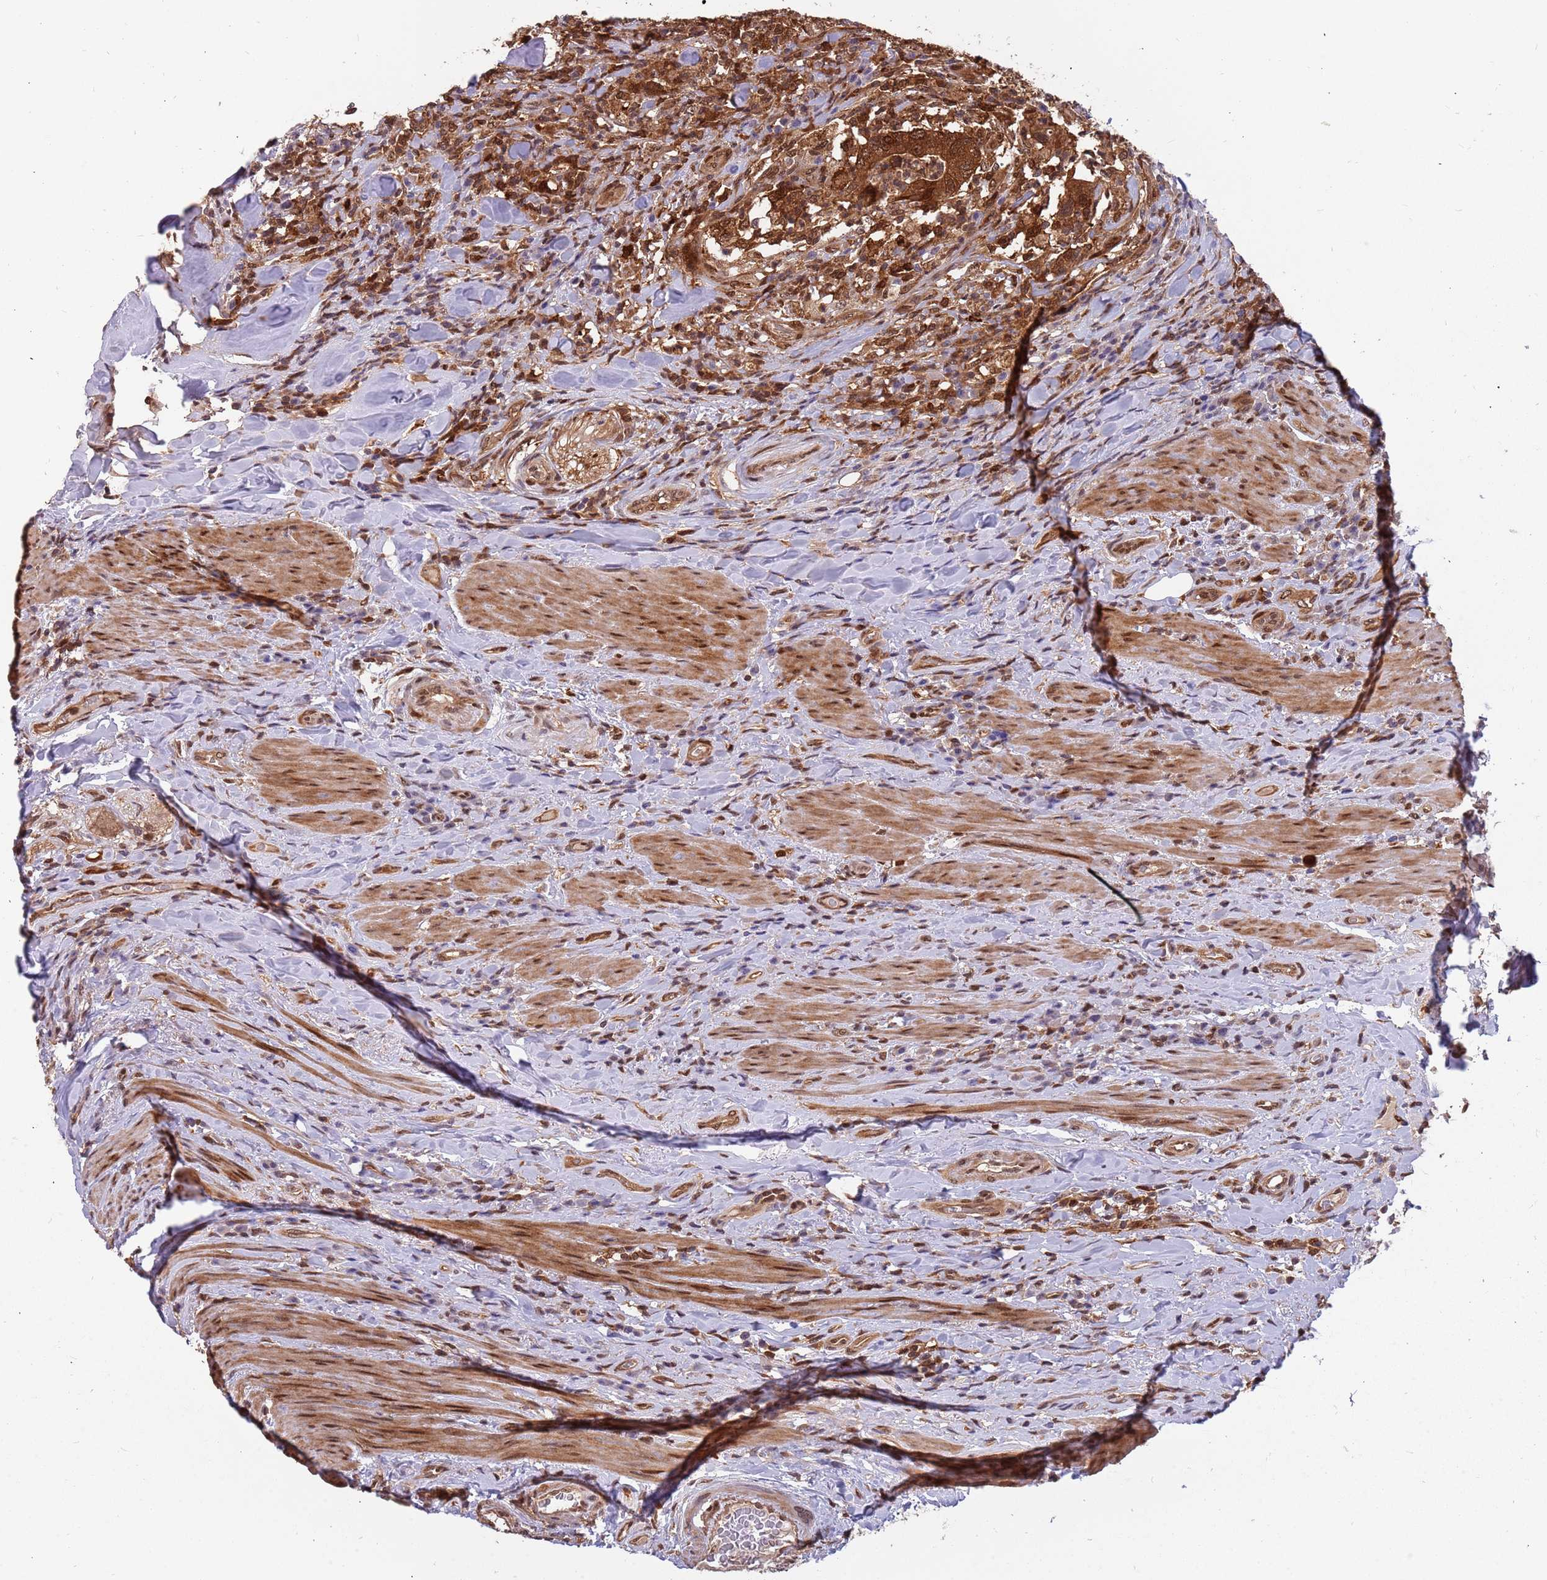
{"staining": {"intensity": "strong", "quantity": ">75%", "location": "cytoplasmic/membranous,nuclear"}, "tissue": "colorectal cancer", "cell_type": "Tumor cells", "image_type": "cancer", "snomed": [{"axis": "morphology", "description": "Adenocarcinoma, NOS"}, {"axis": "topography", "description": "Colon"}], "caption": "Immunohistochemistry (IHC) micrograph of neoplastic tissue: human colorectal cancer (adenocarcinoma) stained using immunohistochemistry (IHC) demonstrates high levels of strong protein expression localized specifically in the cytoplasmic/membranous and nuclear of tumor cells, appearing as a cytoplasmic/membranous and nuclear brown color.", "gene": "GBP2", "patient": {"sex": "female", "age": 66}}